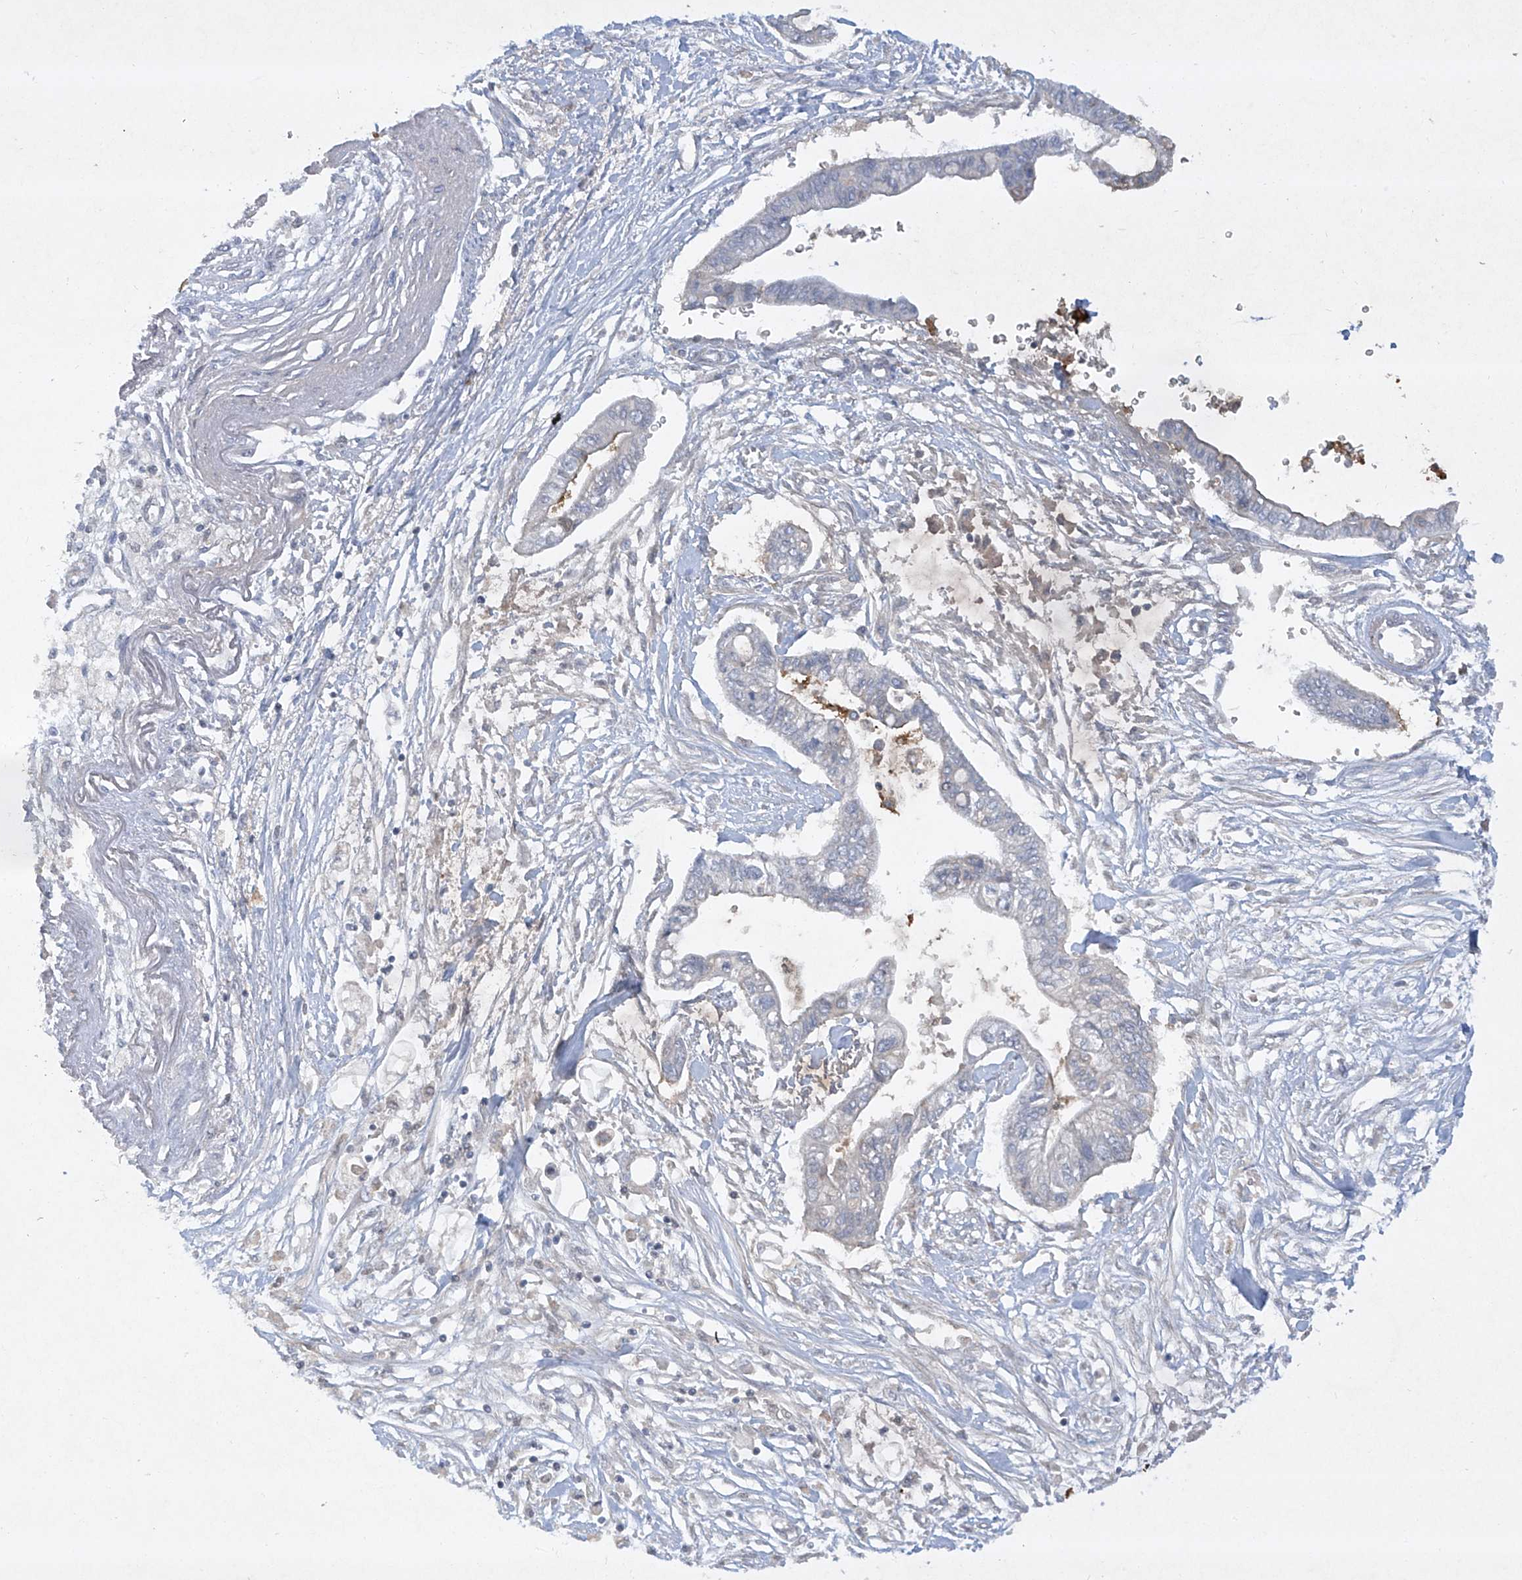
{"staining": {"intensity": "negative", "quantity": "none", "location": "none"}, "tissue": "pancreatic cancer", "cell_type": "Tumor cells", "image_type": "cancer", "snomed": [{"axis": "morphology", "description": "Adenocarcinoma, NOS"}, {"axis": "topography", "description": "Pancreas"}], "caption": "Tumor cells show no significant staining in pancreatic cancer.", "gene": "HAS3", "patient": {"sex": "female", "age": 77}}